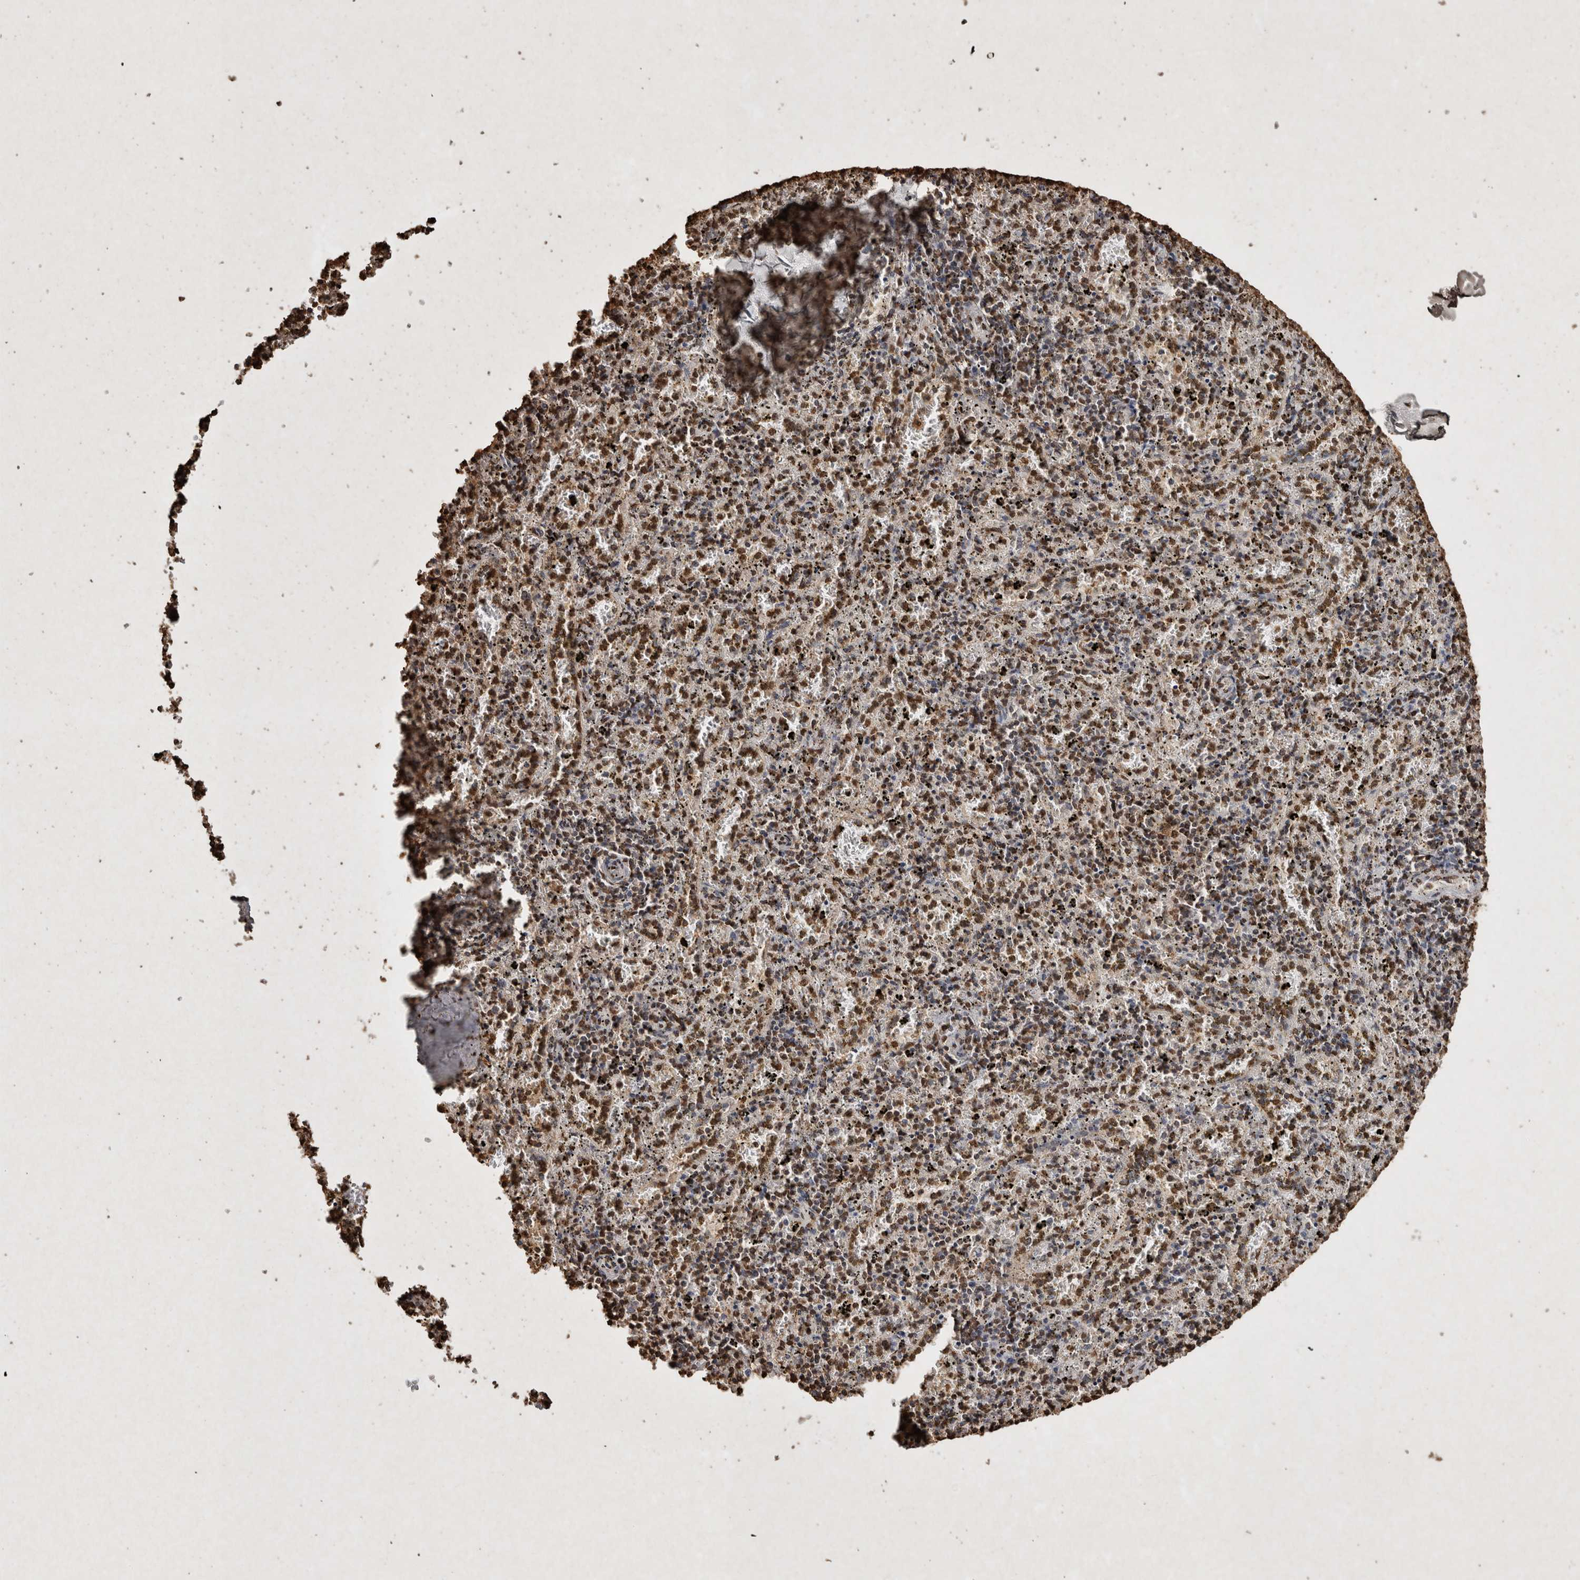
{"staining": {"intensity": "strong", "quantity": ">75%", "location": "nuclear"}, "tissue": "spleen", "cell_type": "Cells in red pulp", "image_type": "normal", "snomed": [{"axis": "morphology", "description": "Normal tissue, NOS"}, {"axis": "topography", "description": "Spleen"}], "caption": "Strong nuclear protein staining is seen in about >75% of cells in red pulp in spleen. (brown staining indicates protein expression, while blue staining denotes nuclei).", "gene": "FSTL3", "patient": {"sex": "male", "age": 11}}